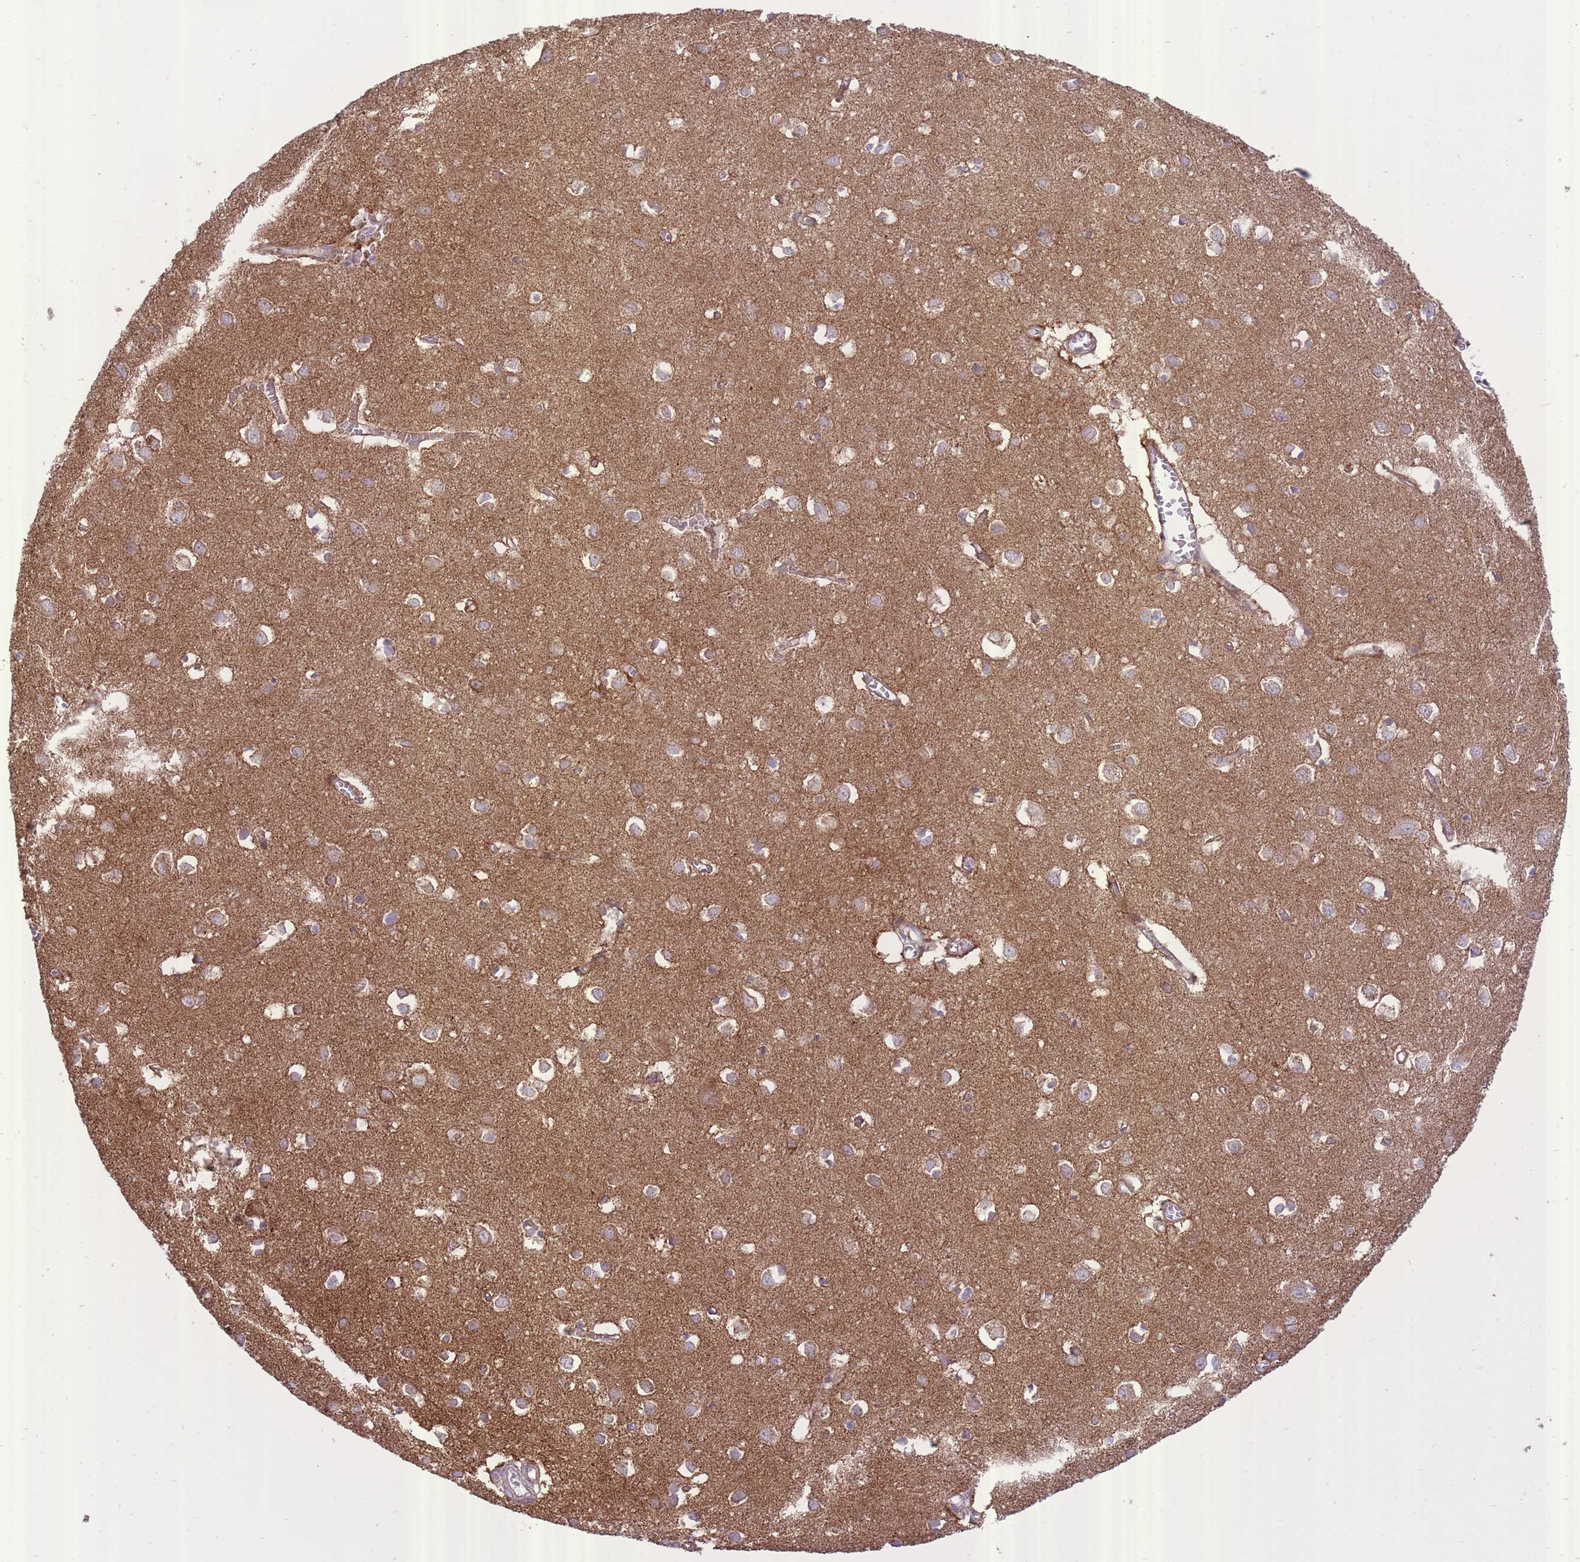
{"staining": {"intensity": "moderate", "quantity": ">75%", "location": "cytoplasmic/membranous"}, "tissue": "cerebral cortex", "cell_type": "Endothelial cells", "image_type": "normal", "snomed": [{"axis": "morphology", "description": "Normal tissue, NOS"}, {"axis": "topography", "description": "Cerebral cortex"}], "caption": "Immunohistochemistry (IHC) staining of unremarkable cerebral cortex, which reveals medium levels of moderate cytoplasmic/membranous positivity in about >75% of endothelial cells indicating moderate cytoplasmic/membranous protein positivity. The staining was performed using DAB (3,3'-diaminobenzidine) (brown) for protein detection and nuclei were counterstained in hematoxylin (blue).", "gene": "SLC4A4", "patient": {"sex": "female", "age": 64}}